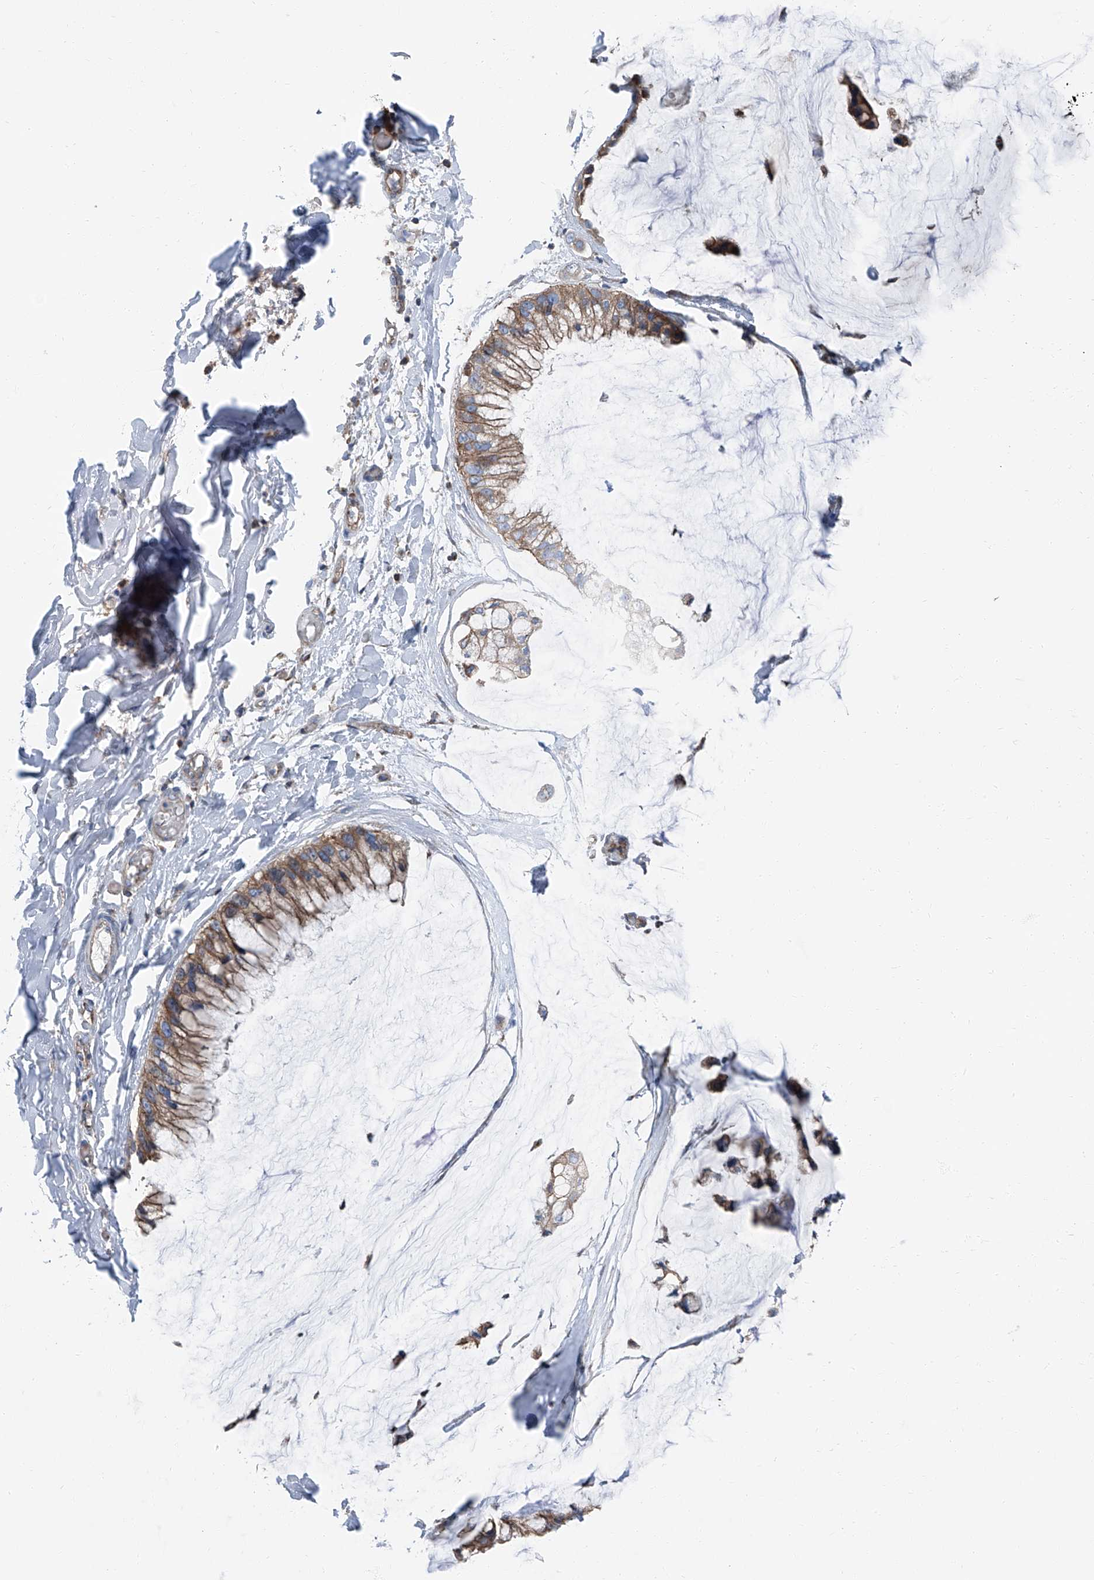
{"staining": {"intensity": "moderate", "quantity": ">75%", "location": "cytoplasmic/membranous"}, "tissue": "ovarian cancer", "cell_type": "Tumor cells", "image_type": "cancer", "snomed": [{"axis": "morphology", "description": "Cystadenocarcinoma, mucinous, NOS"}, {"axis": "topography", "description": "Ovary"}], "caption": "Human ovarian cancer (mucinous cystadenocarcinoma) stained with a brown dye displays moderate cytoplasmic/membranous positive expression in approximately >75% of tumor cells.", "gene": "GPR142", "patient": {"sex": "female", "age": 39}}